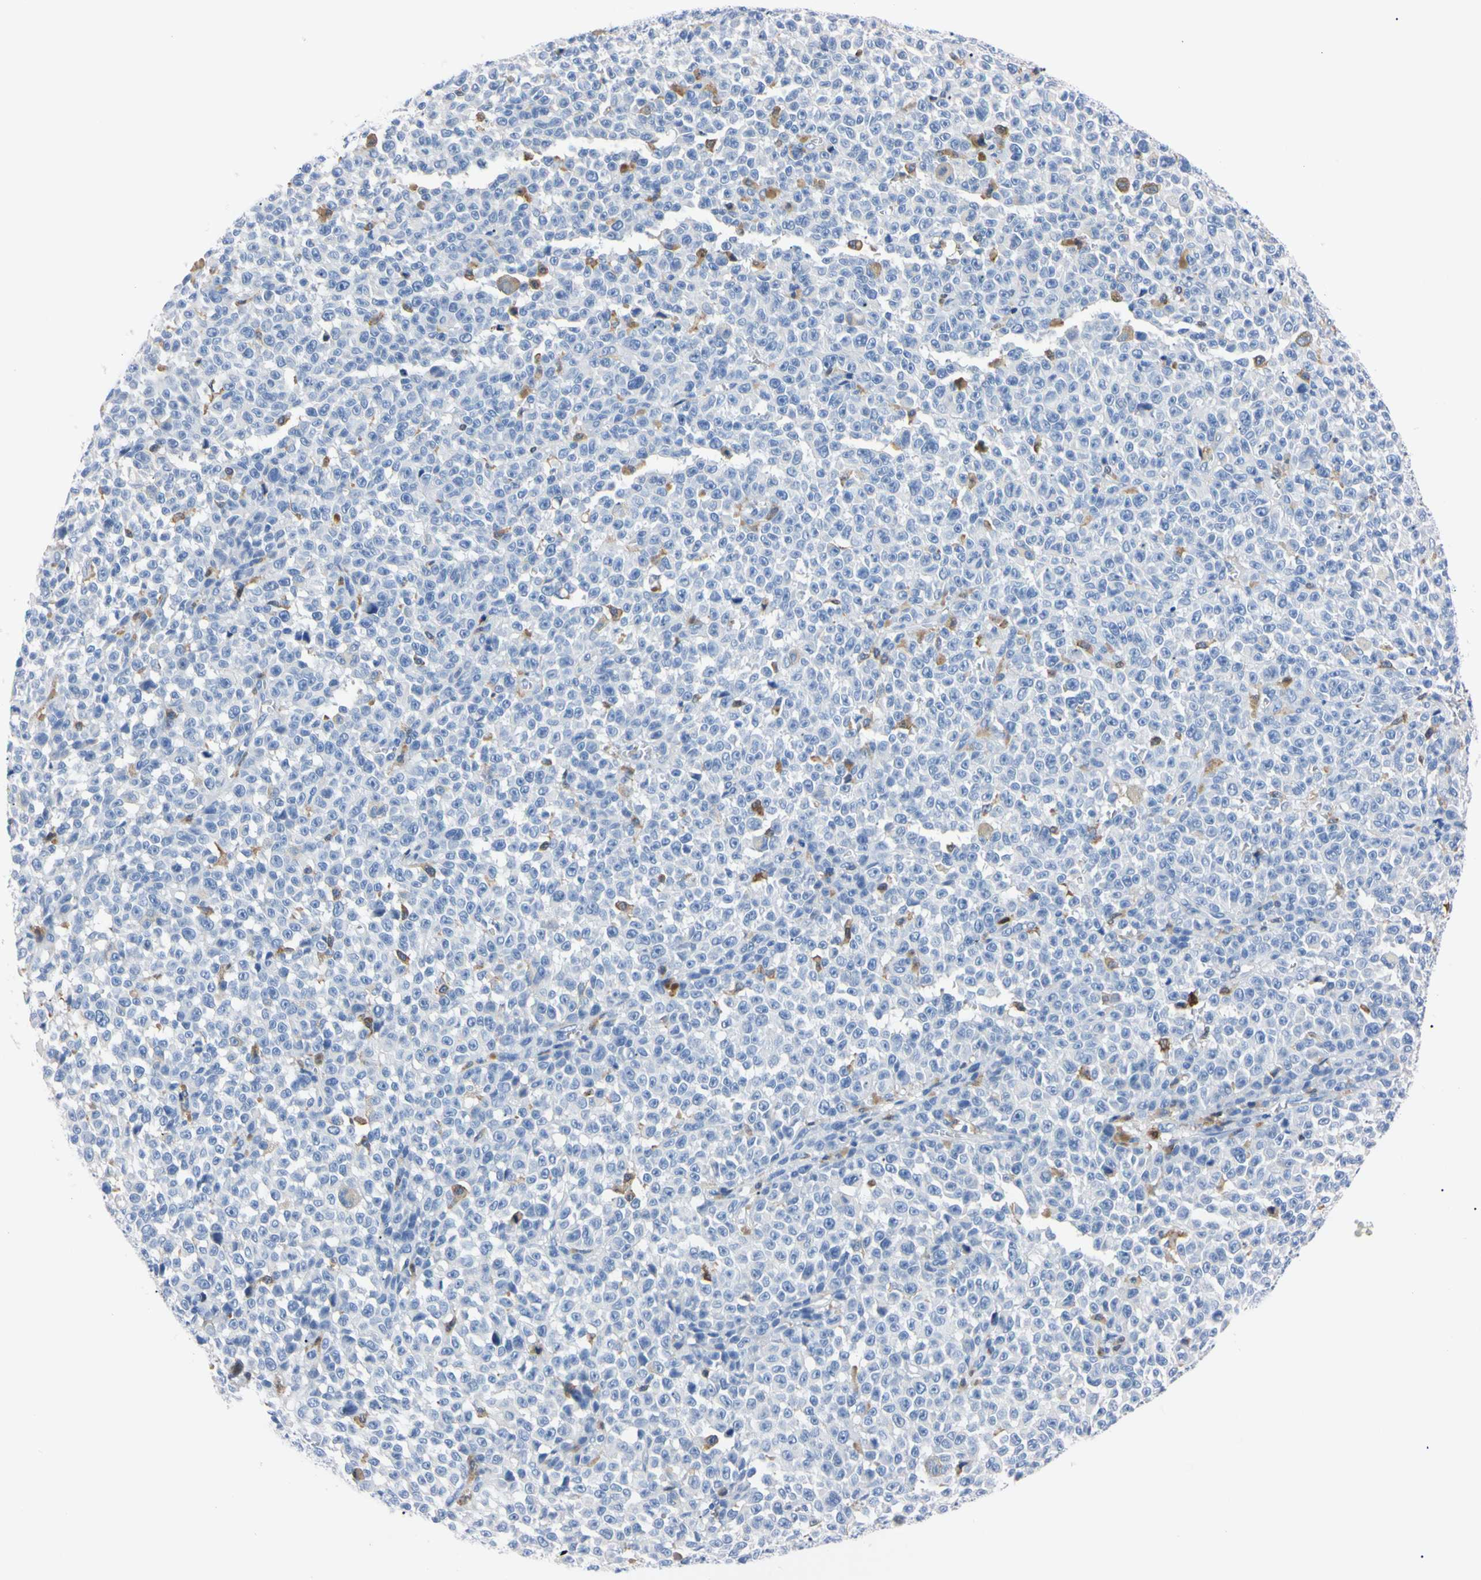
{"staining": {"intensity": "negative", "quantity": "none", "location": "none"}, "tissue": "melanoma", "cell_type": "Tumor cells", "image_type": "cancer", "snomed": [{"axis": "morphology", "description": "Malignant melanoma, NOS"}, {"axis": "topography", "description": "Skin"}], "caption": "IHC photomicrograph of neoplastic tissue: melanoma stained with DAB (3,3'-diaminobenzidine) reveals no significant protein positivity in tumor cells.", "gene": "NCF4", "patient": {"sex": "female", "age": 82}}